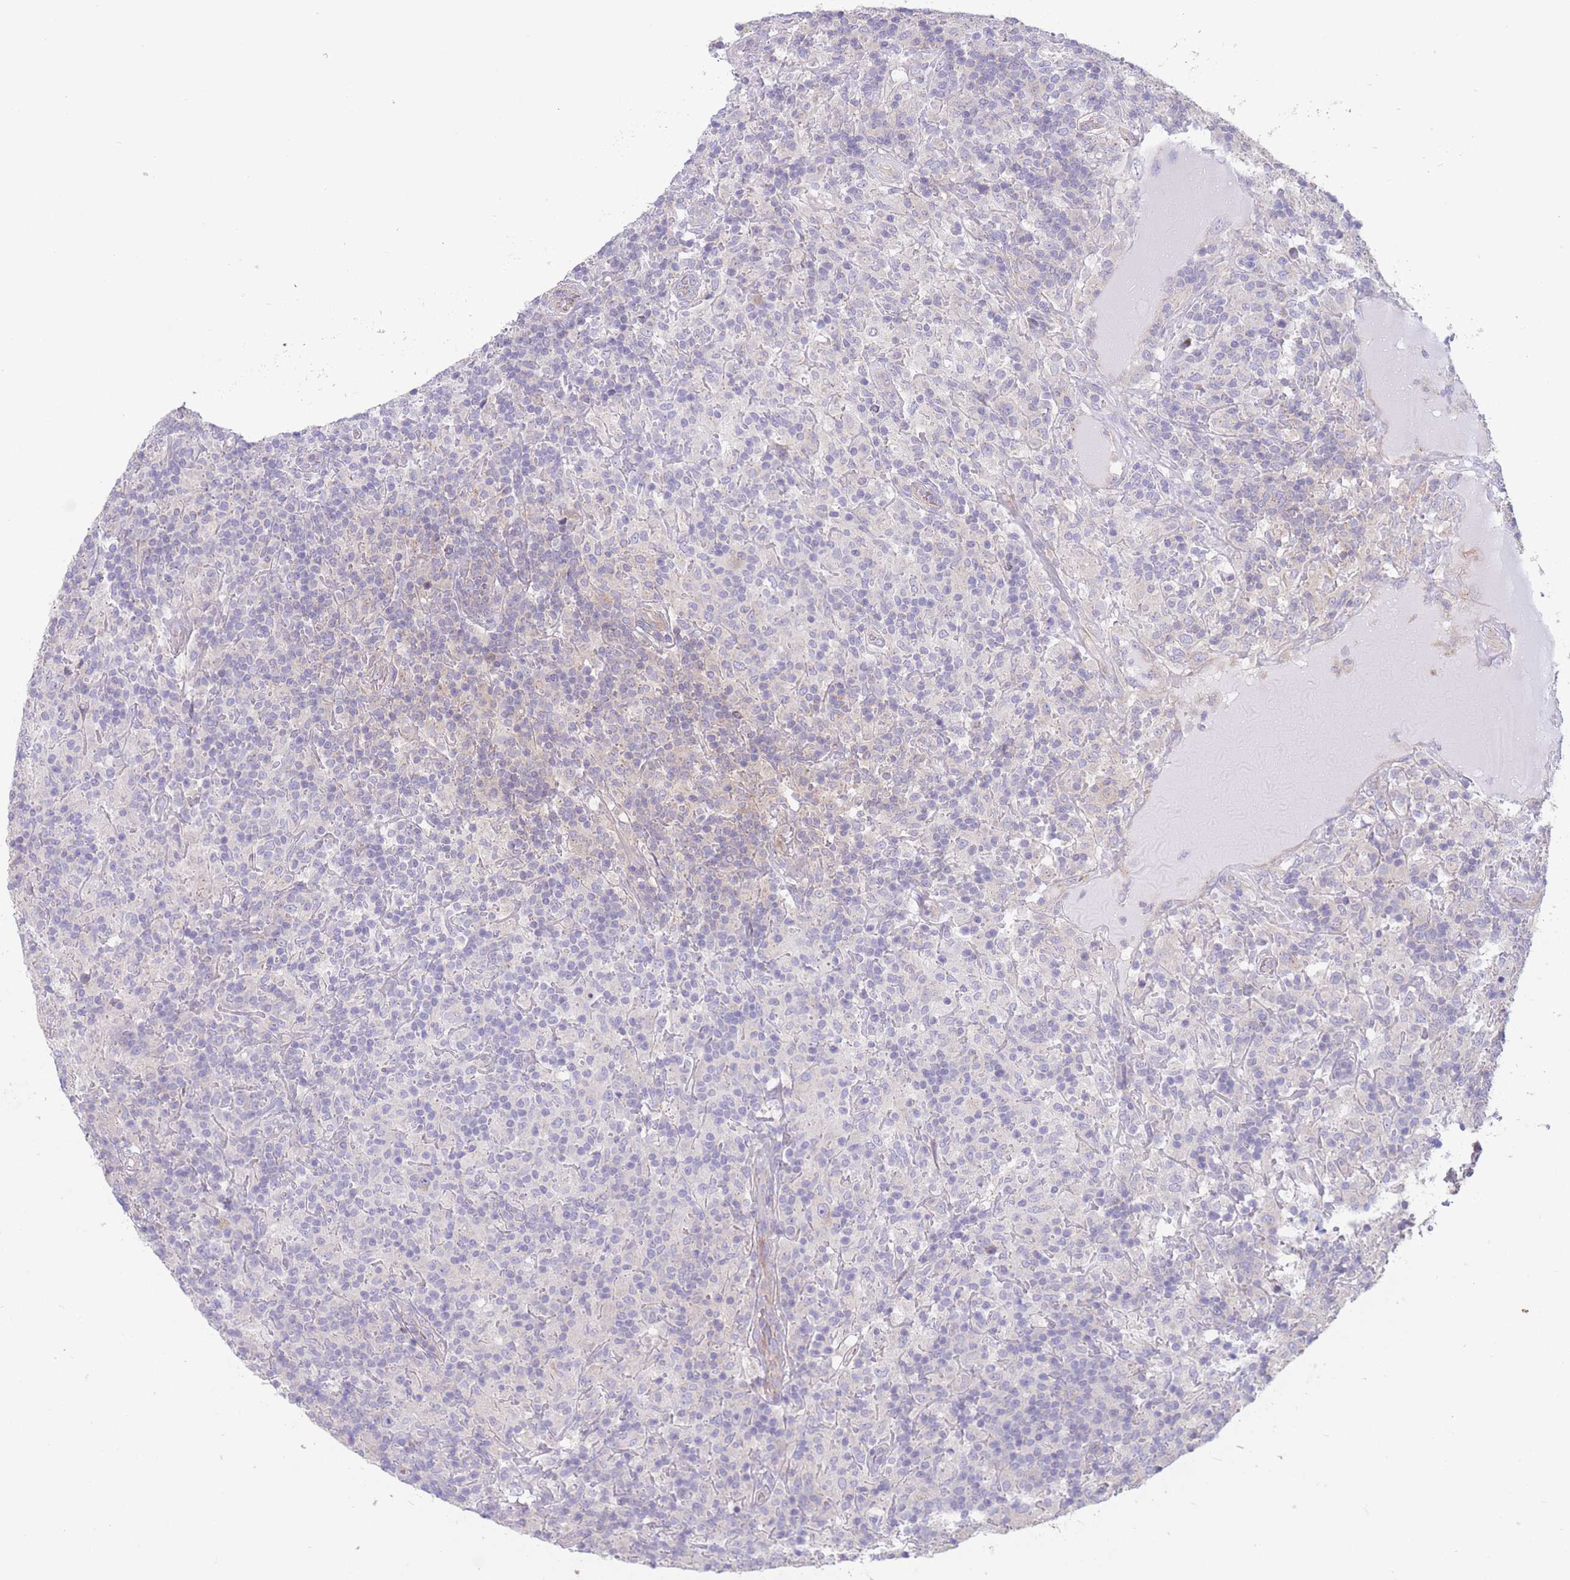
{"staining": {"intensity": "negative", "quantity": "none", "location": "none"}, "tissue": "lymphoma", "cell_type": "Tumor cells", "image_type": "cancer", "snomed": [{"axis": "morphology", "description": "Hodgkin's disease, NOS"}, {"axis": "topography", "description": "Lymph node"}], "caption": "Tumor cells are negative for brown protein staining in lymphoma.", "gene": "ALS2CL", "patient": {"sex": "male", "age": 70}}